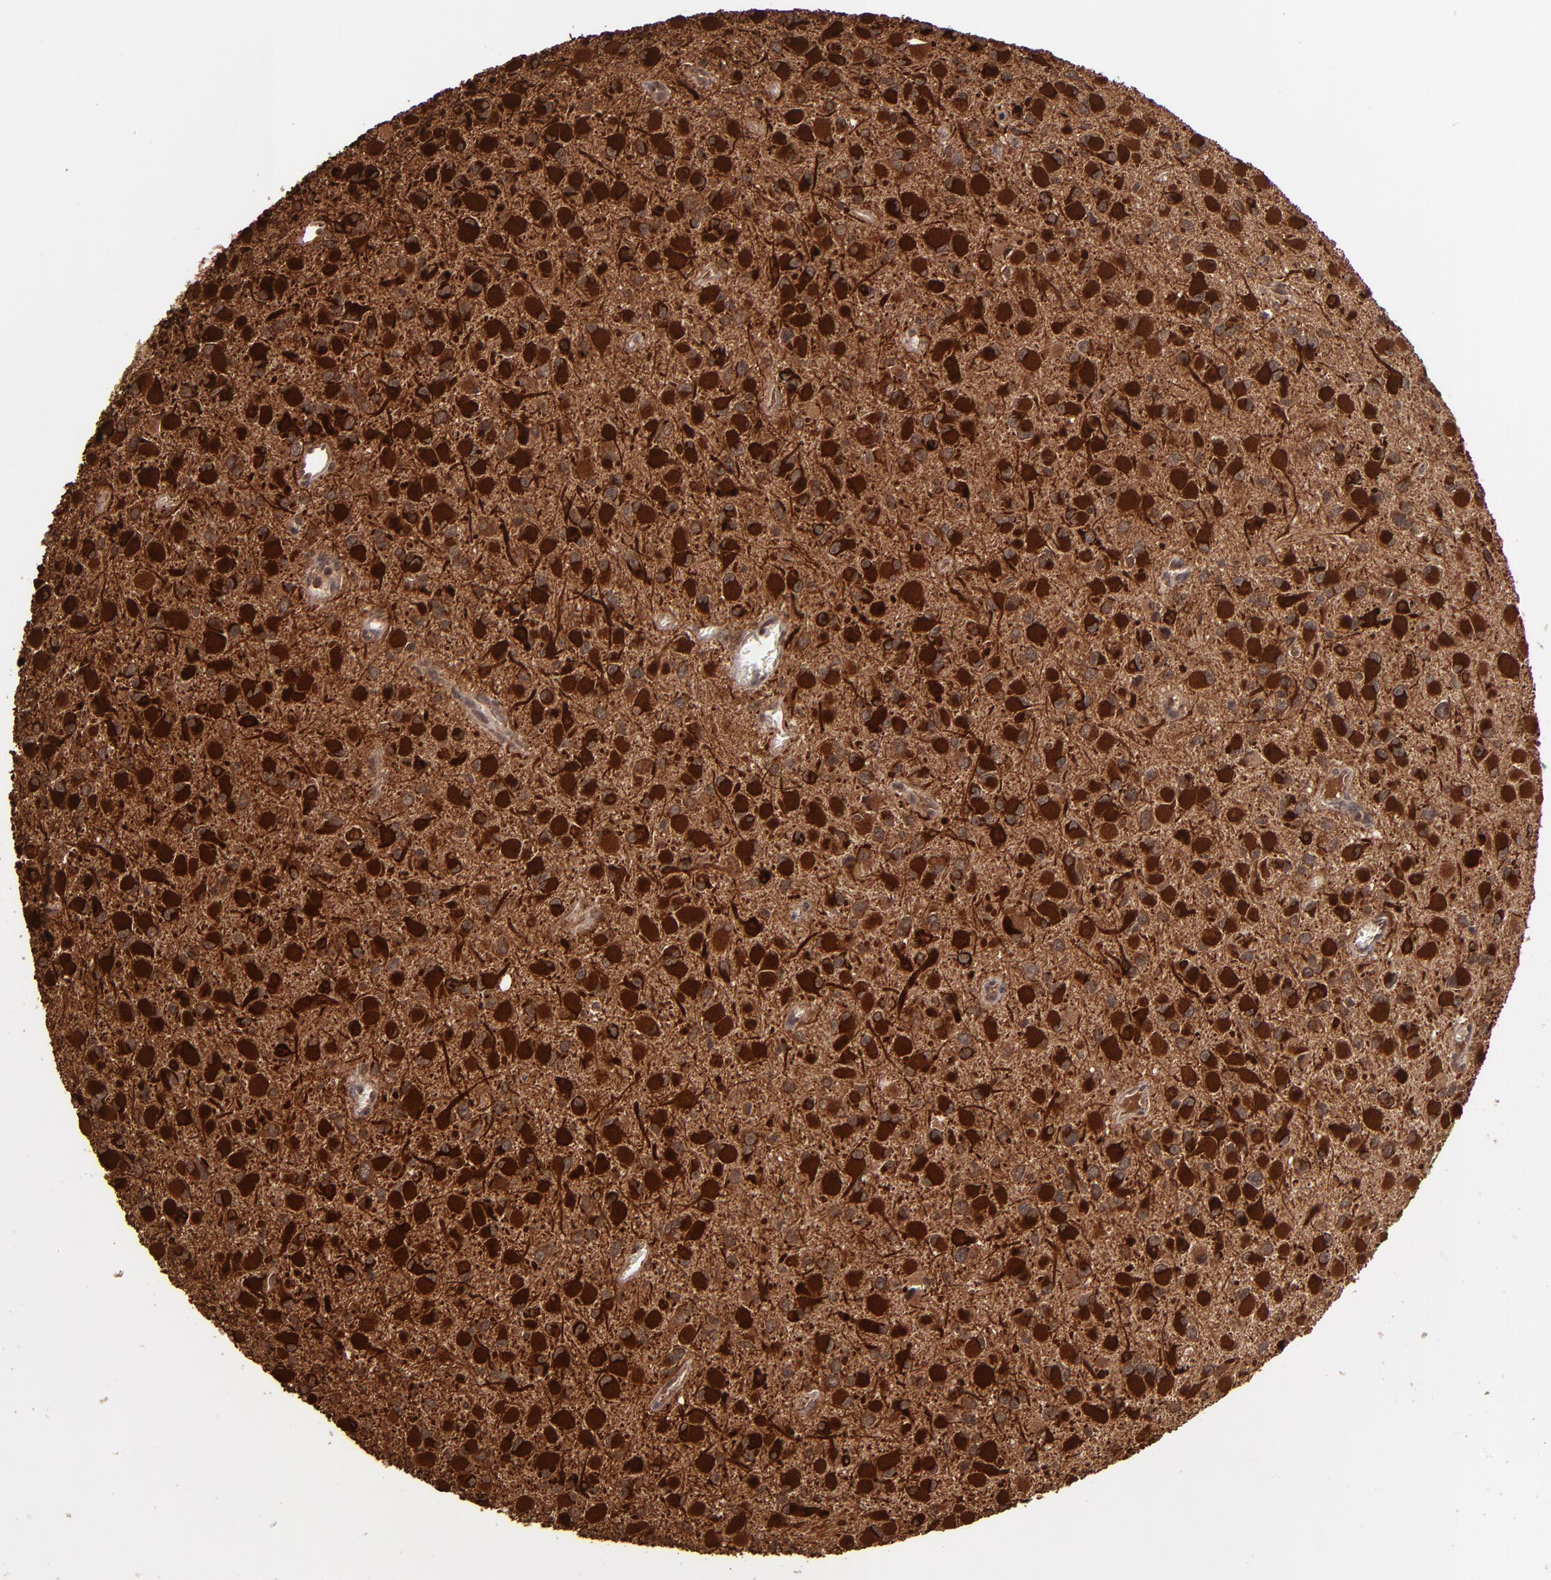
{"staining": {"intensity": "strong", "quantity": ">75%", "location": "cytoplasmic/membranous"}, "tissue": "glioma", "cell_type": "Tumor cells", "image_type": "cancer", "snomed": [{"axis": "morphology", "description": "Glioma, malignant, Low grade"}, {"axis": "topography", "description": "Brain"}], "caption": "Immunohistochemistry (IHC) (DAB) staining of human malignant glioma (low-grade) shows strong cytoplasmic/membranous protein staining in about >75% of tumor cells. The staining was performed using DAB (3,3'-diaminobenzidine) to visualize the protein expression in brown, while the nuclei were stained in blue with hematoxylin (Magnification: 20x).", "gene": "NFE2L2", "patient": {"sex": "male", "age": 42}}